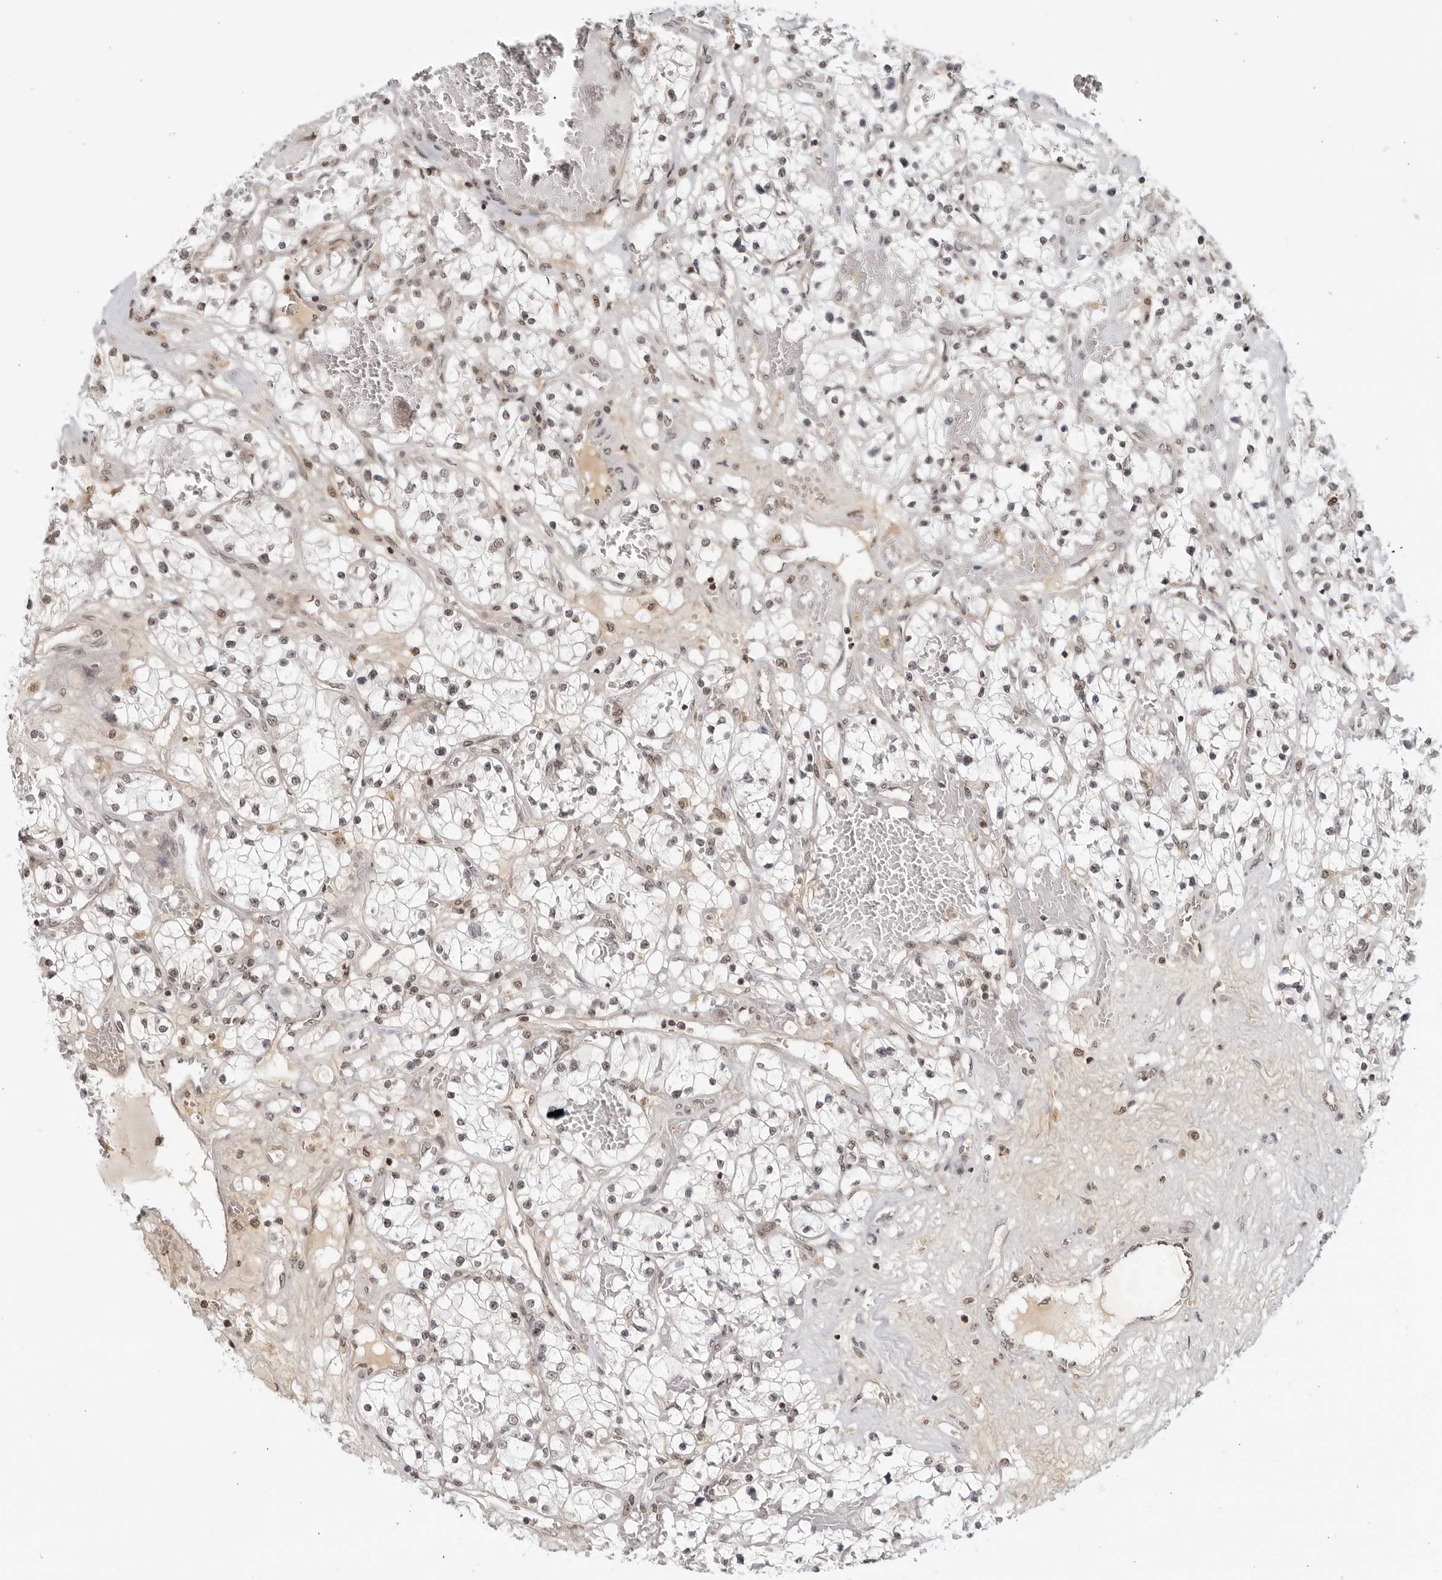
{"staining": {"intensity": "weak", "quantity": "<25%", "location": "nuclear"}, "tissue": "renal cancer", "cell_type": "Tumor cells", "image_type": "cancer", "snomed": [{"axis": "morphology", "description": "Normal tissue, NOS"}, {"axis": "morphology", "description": "Adenocarcinoma, NOS"}, {"axis": "topography", "description": "Kidney"}], "caption": "DAB (3,3'-diaminobenzidine) immunohistochemical staining of renal cancer (adenocarcinoma) exhibits no significant staining in tumor cells. Brightfield microscopy of immunohistochemistry stained with DAB (3,3'-diaminobenzidine) (brown) and hematoxylin (blue), captured at high magnification.", "gene": "CC2D1B", "patient": {"sex": "male", "age": 68}}